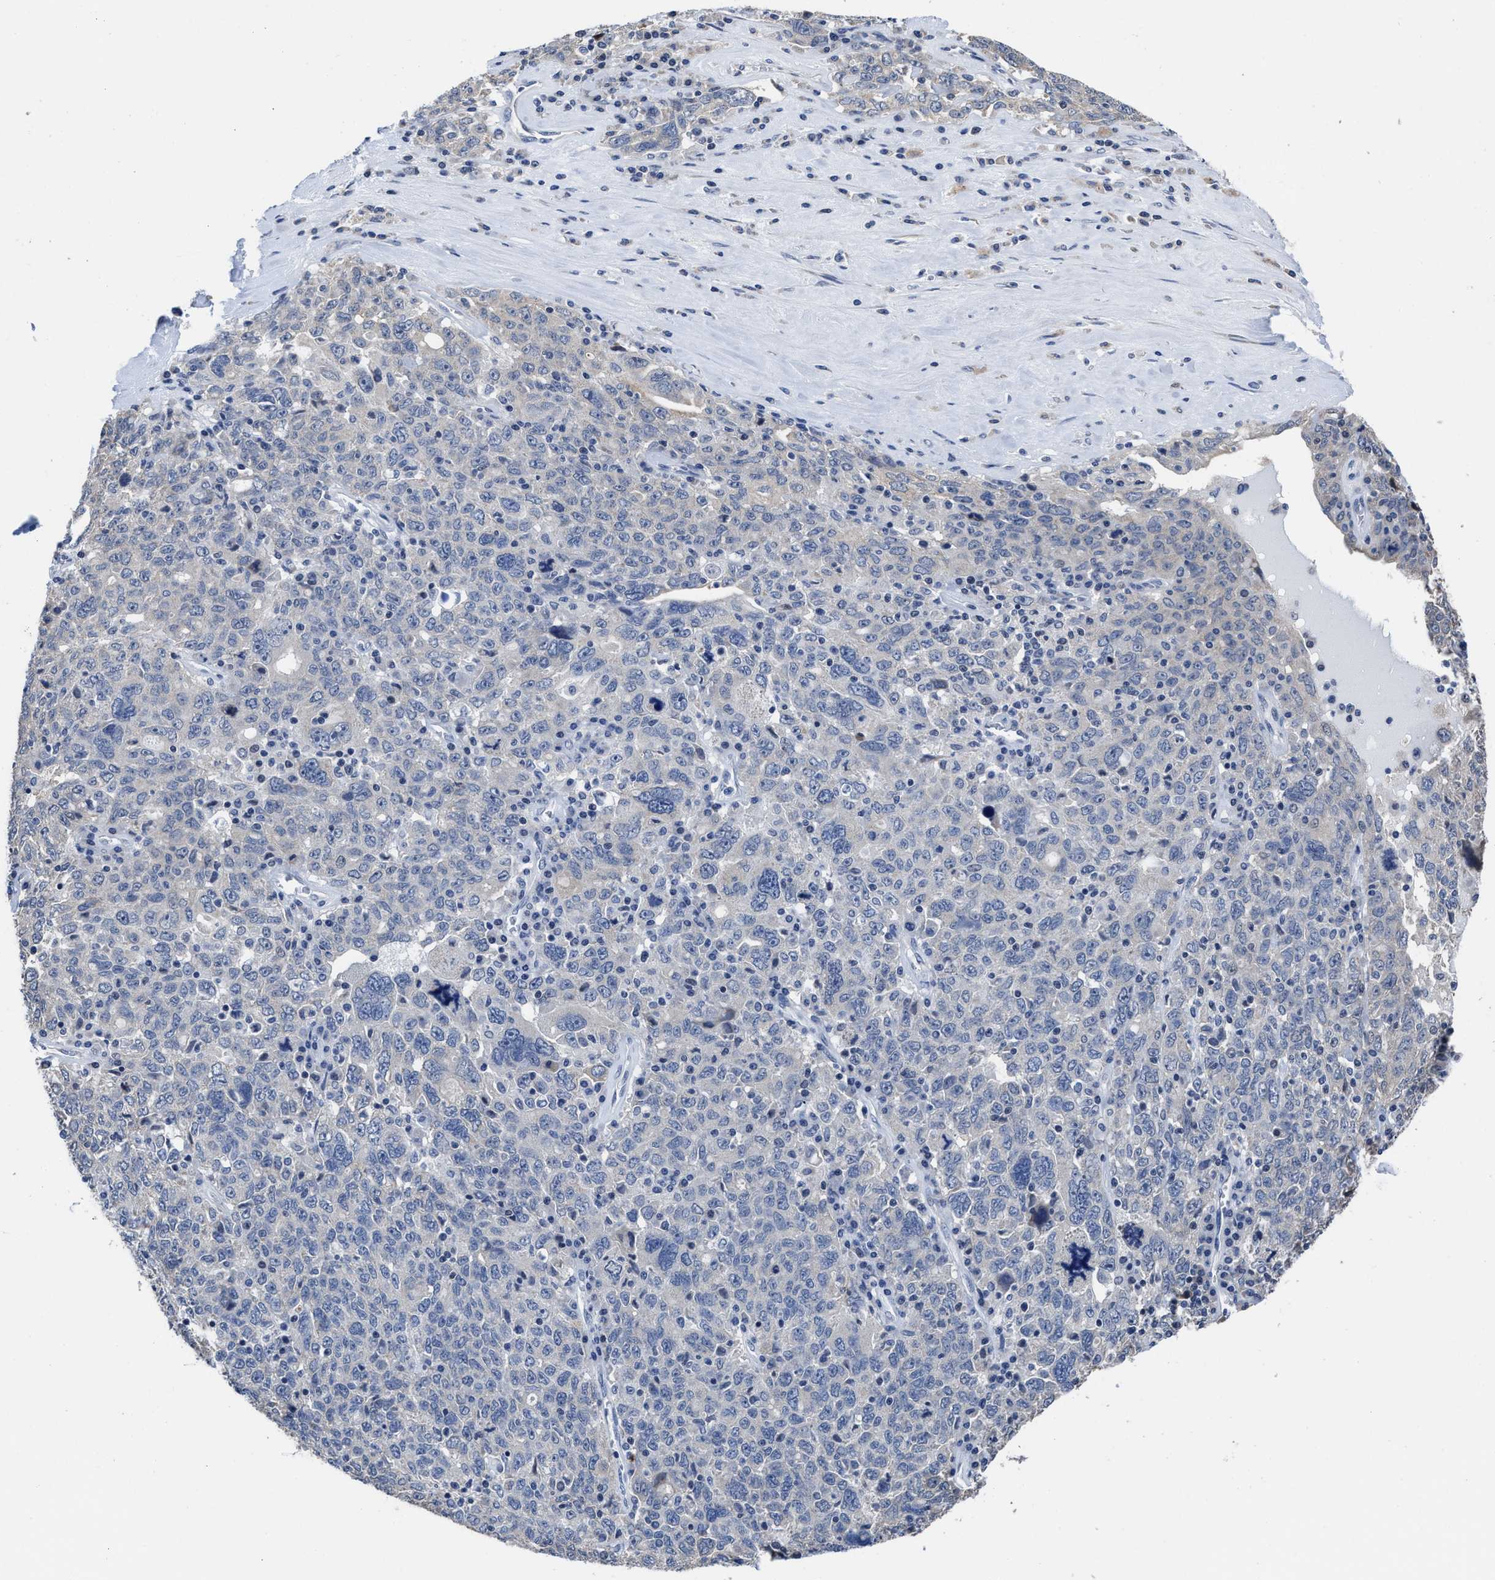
{"staining": {"intensity": "negative", "quantity": "none", "location": "none"}, "tissue": "ovarian cancer", "cell_type": "Tumor cells", "image_type": "cancer", "snomed": [{"axis": "morphology", "description": "Carcinoma, endometroid"}, {"axis": "topography", "description": "Ovary"}], "caption": "Ovarian endometroid carcinoma was stained to show a protein in brown. There is no significant positivity in tumor cells.", "gene": "HOOK1", "patient": {"sex": "female", "age": 62}}